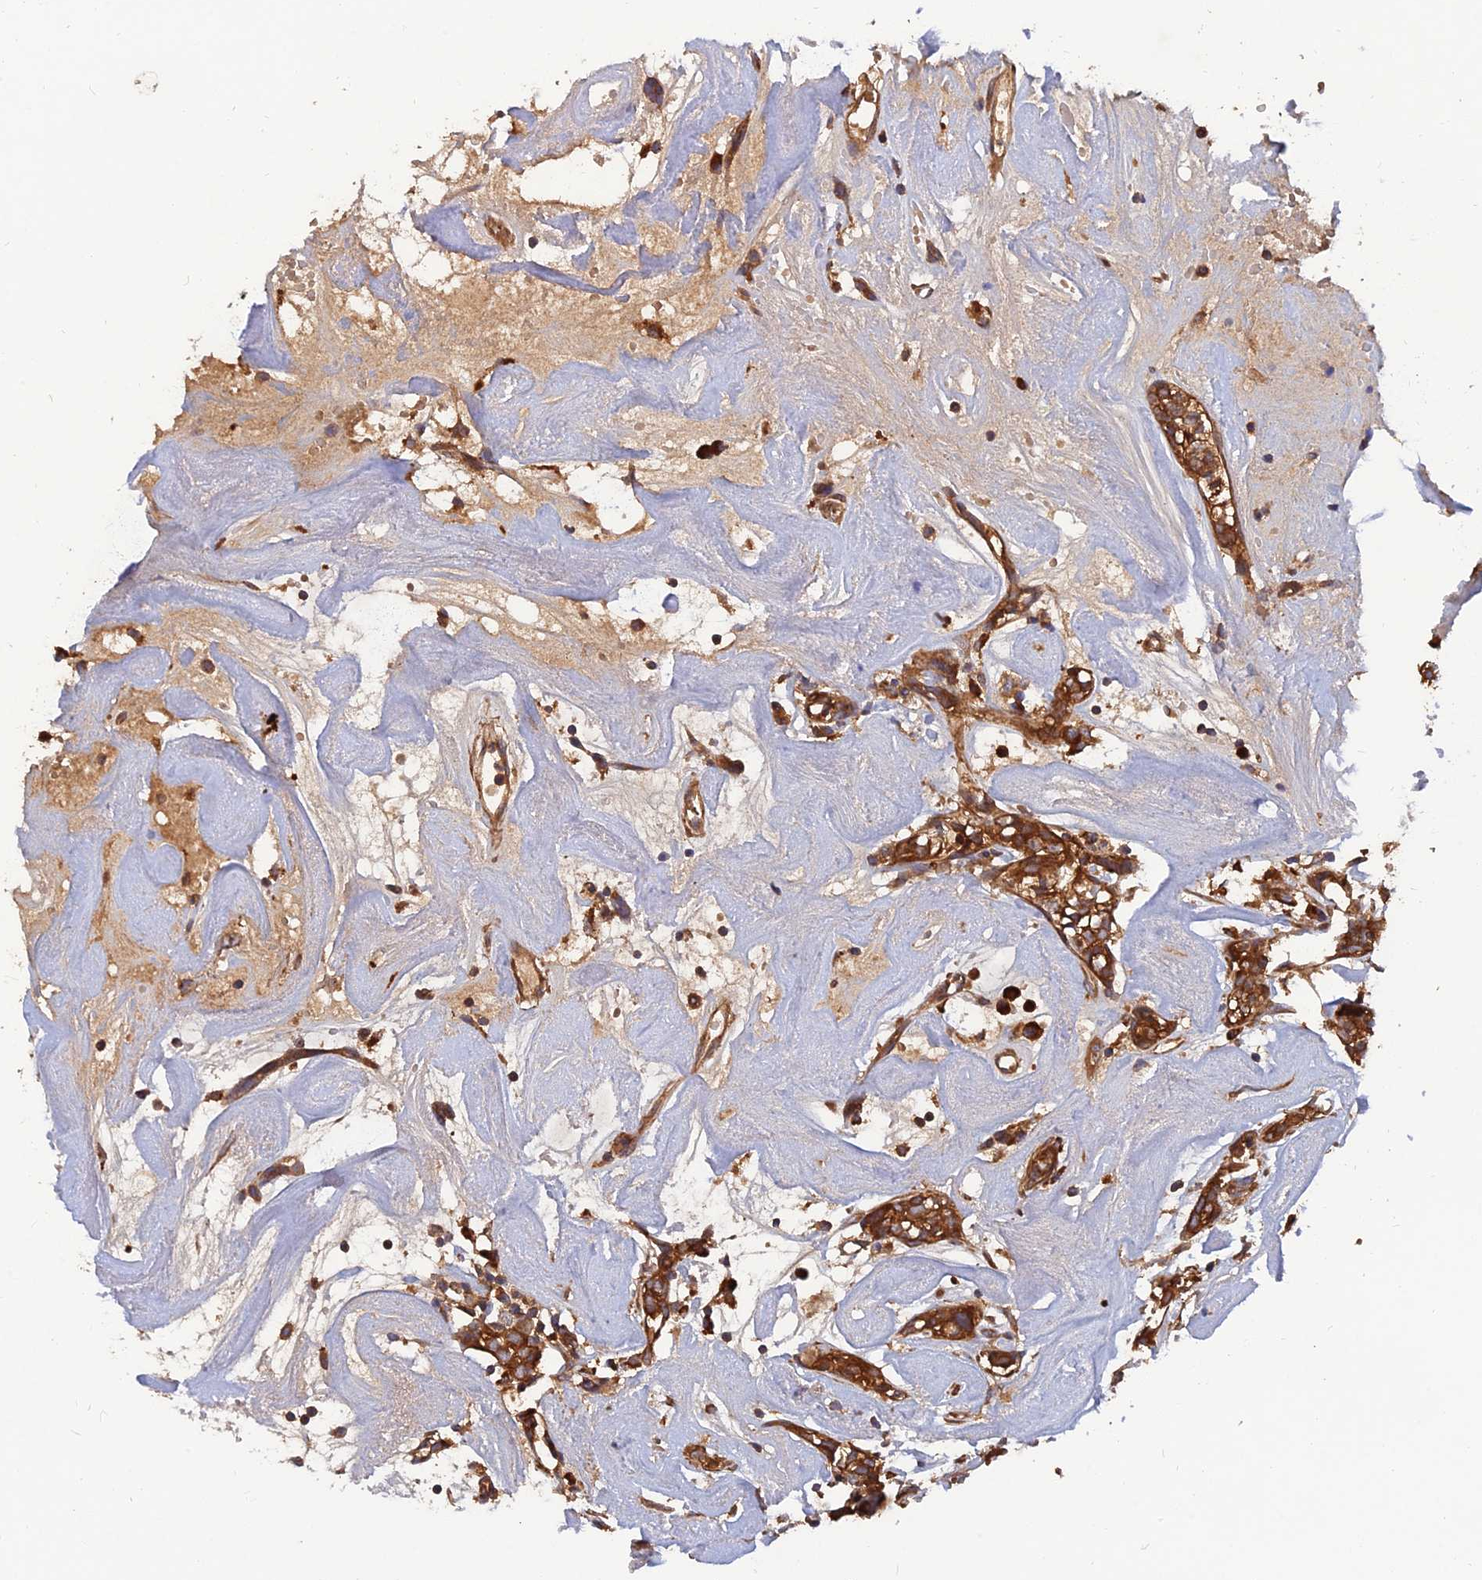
{"staining": {"intensity": "strong", "quantity": ">75%", "location": "cytoplasmic/membranous"}, "tissue": "head and neck cancer", "cell_type": "Tumor cells", "image_type": "cancer", "snomed": [{"axis": "morphology", "description": "Adenocarcinoma, NOS"}, {"axis": "topography", "description": "Salivary gland"}, {"axis": "topography", "description": "Head-Neck"}], "caption": "Human head and neck adenocarcinoma stained with a brown dye demonstrates strong cytoplasmic/membranous positive positivity in approximately >75% of tumor cells.", "gene": "RELCH", "patient": {"sex": "female", "age": 65}}